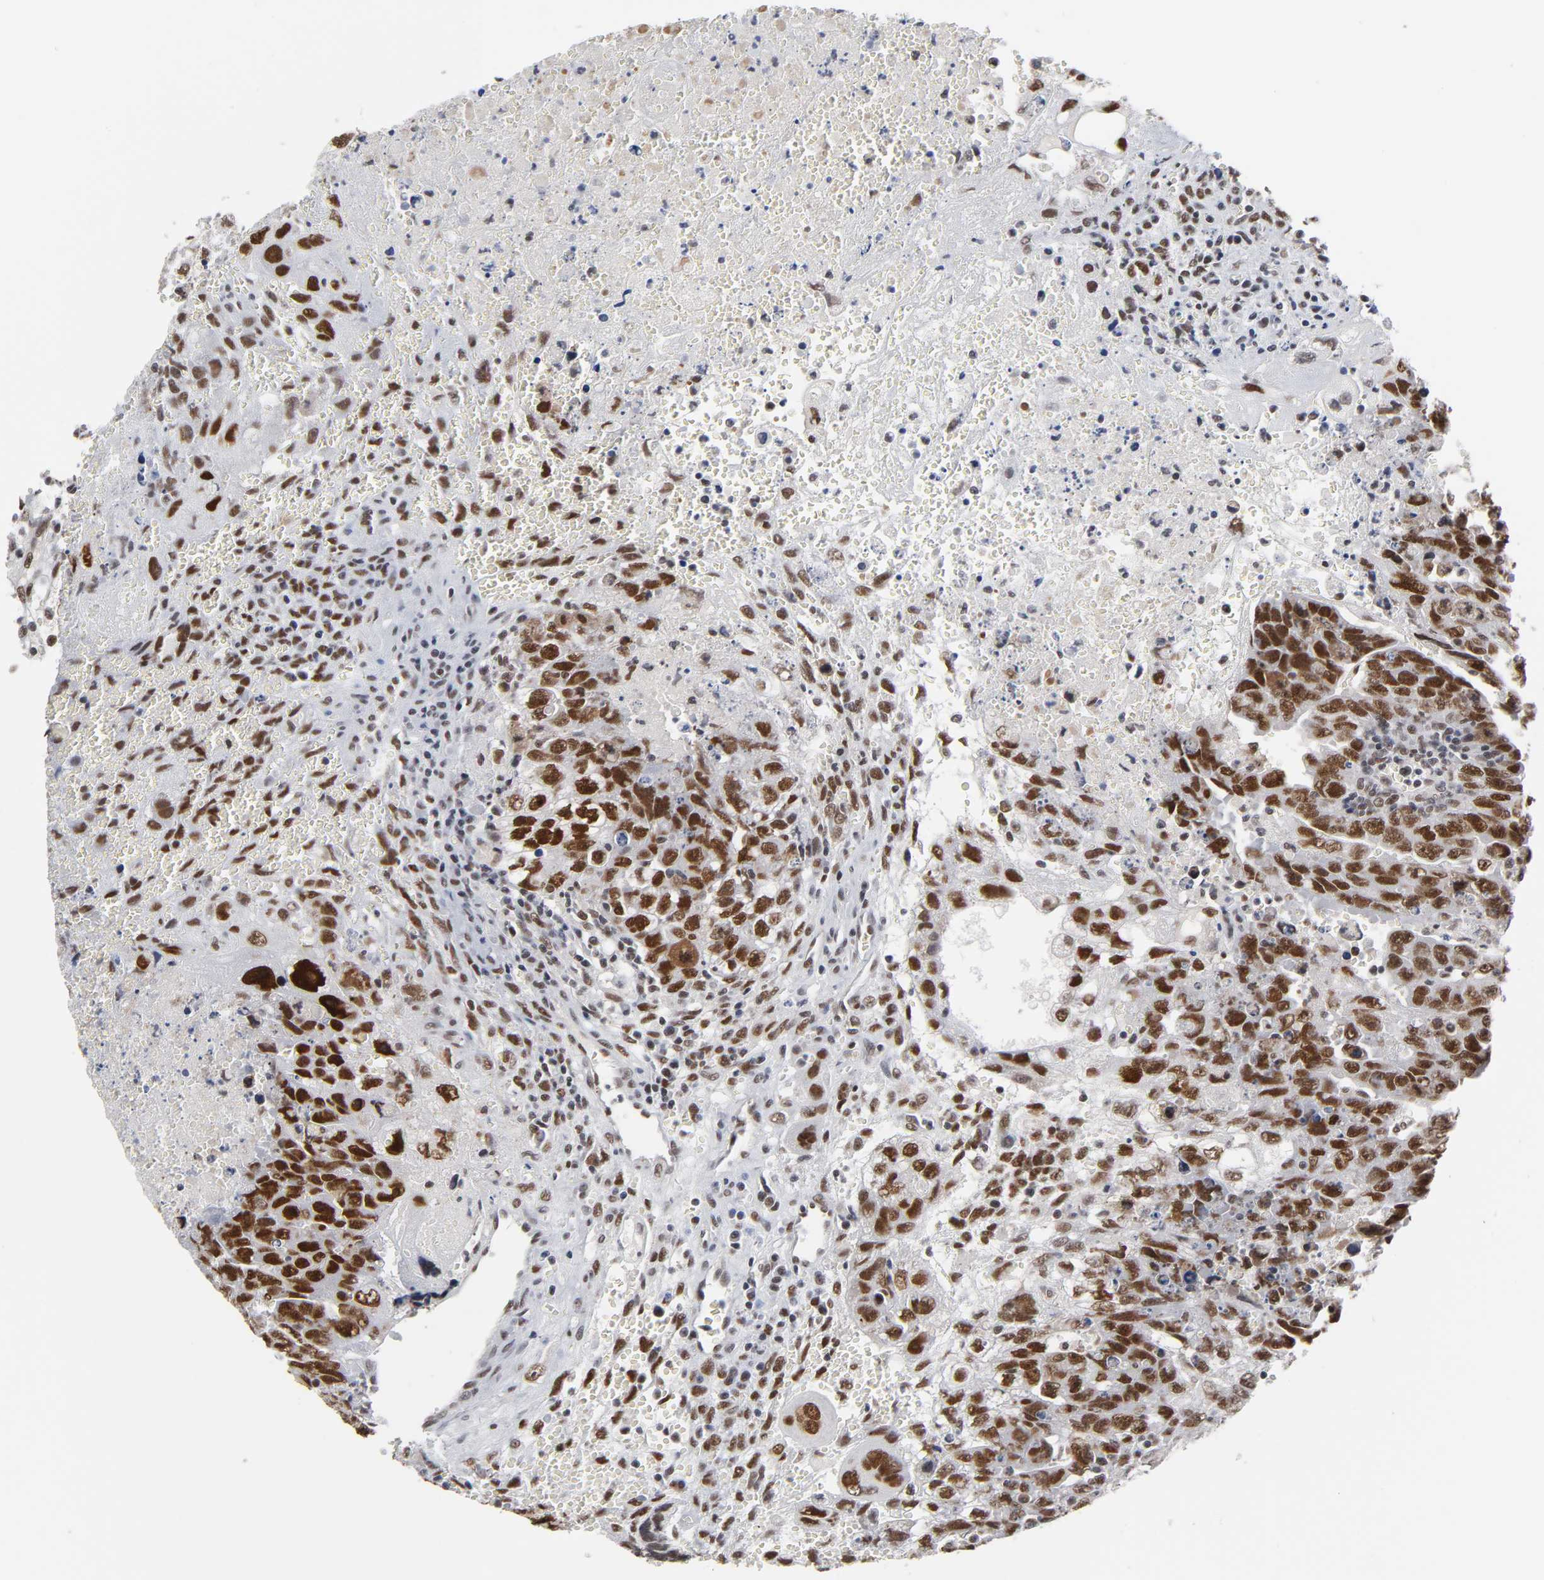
{"staining": {"intensity": "strong", "quantity": ">75%", "location": "nuclear"}, "tissue": "testis cancer", "cell_type": "Tumor cells", "image_type": "cancer", "snomed": [{"axis": "morphology", "description": "Carcinoma, Embryonal, NOS"}, {"axis": "topography", "description": "Testis"}], "caption": "Embryonal carcinoma (testis) stained with immunohistochemistry demonstrates strong nuclear positivity in approximately >75% of tumor cells. (DAB IHC, brown staining for protein, blue staining for nuclei).", "gene": "TRIM33", "patient": {"sex": "male", "age": 28}}